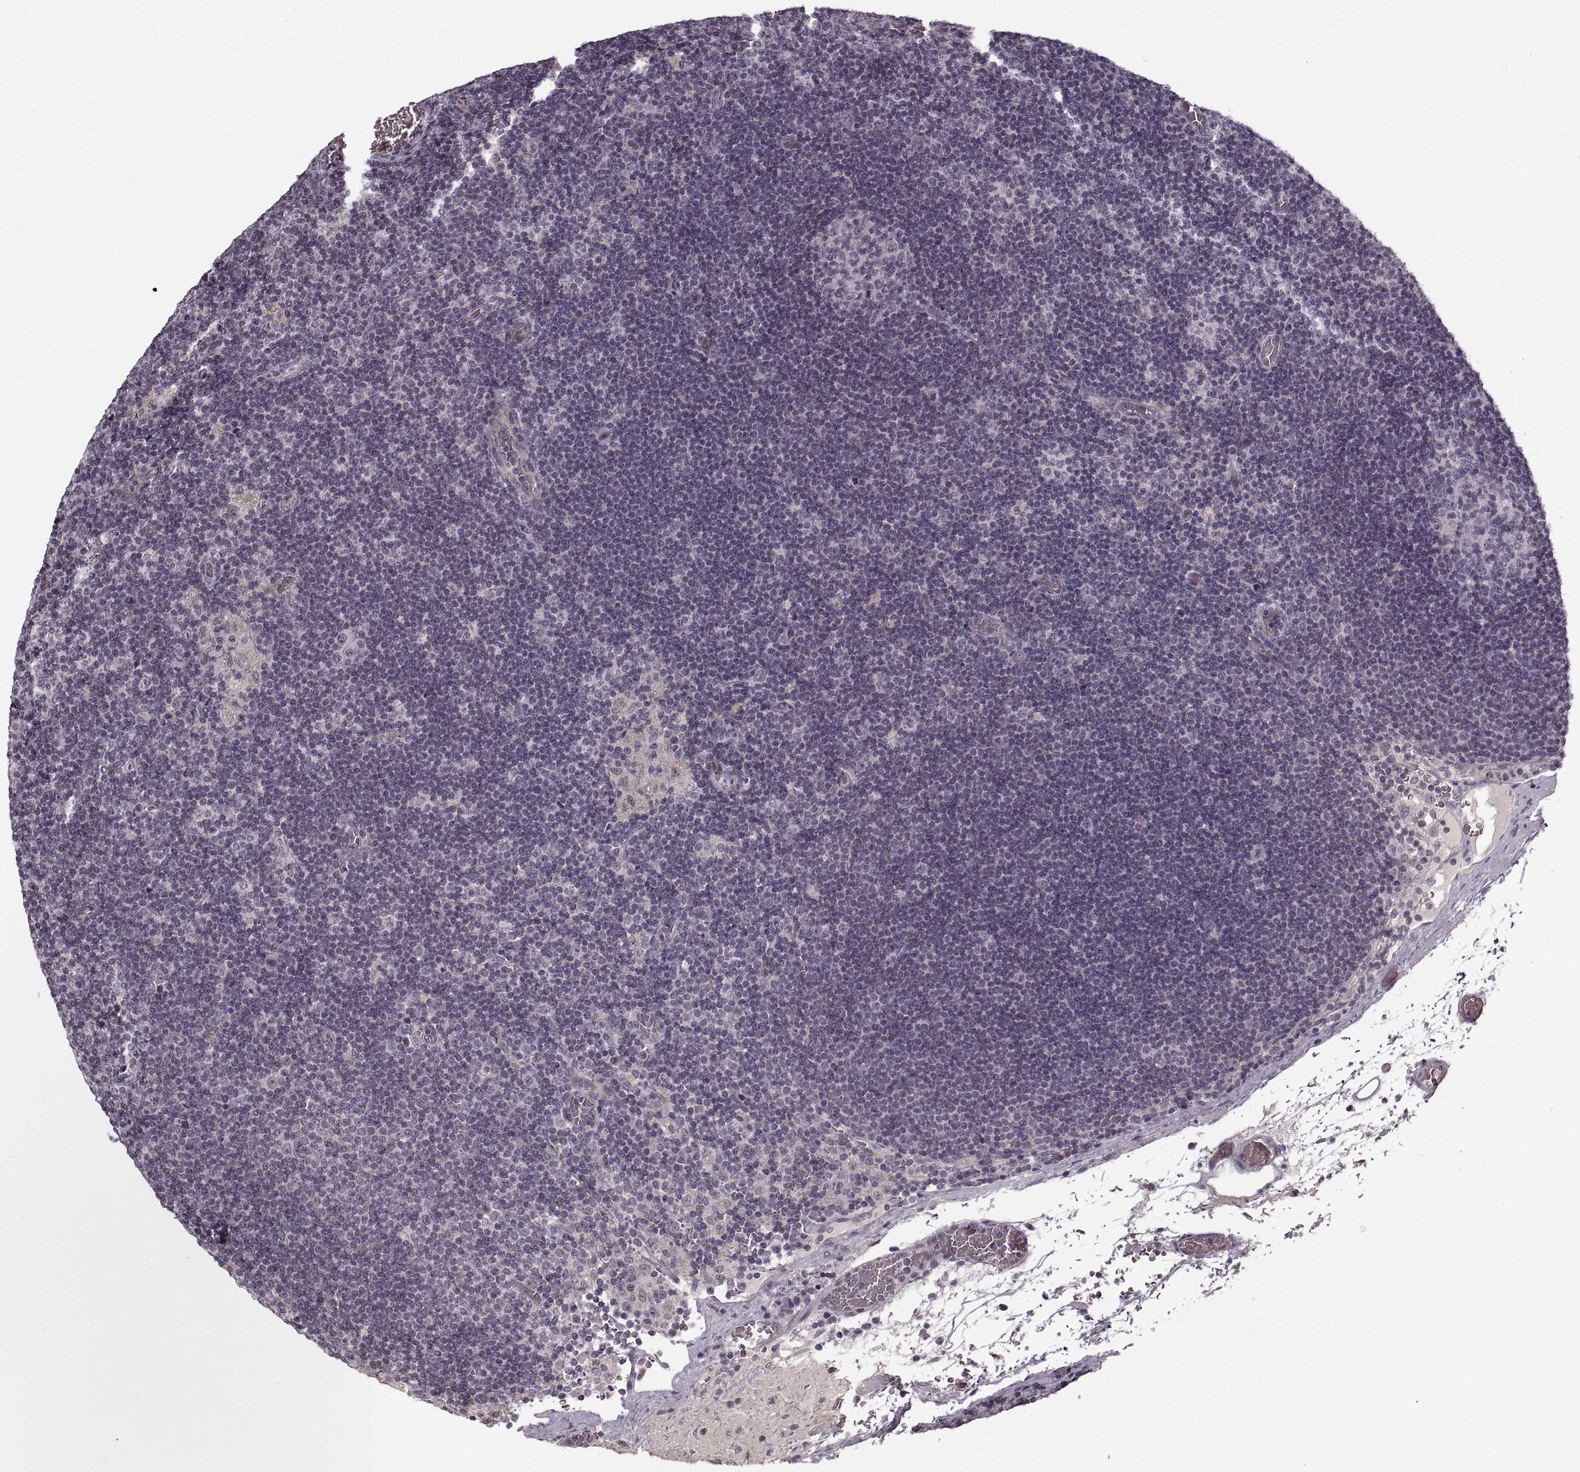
{"staining": {"intensity": "negative", "quantity": "none", "location": "none"}, "tissue": "lymph node", "cell_type": "Germinal center cells", "image_type": "normal", "snomed": [{"axis": "morphology", "description": "Normal tissue, NOS"}, {"axis": "topography", "description": "Lymph node"}], "caption": "A high-resolution micrograph shows immunohistochemistry staining of normal lymph node, which shows no significant staining in germinal center cells.", "gene": "ASIC3", "patient": {"sex": "male", "age": 63}}